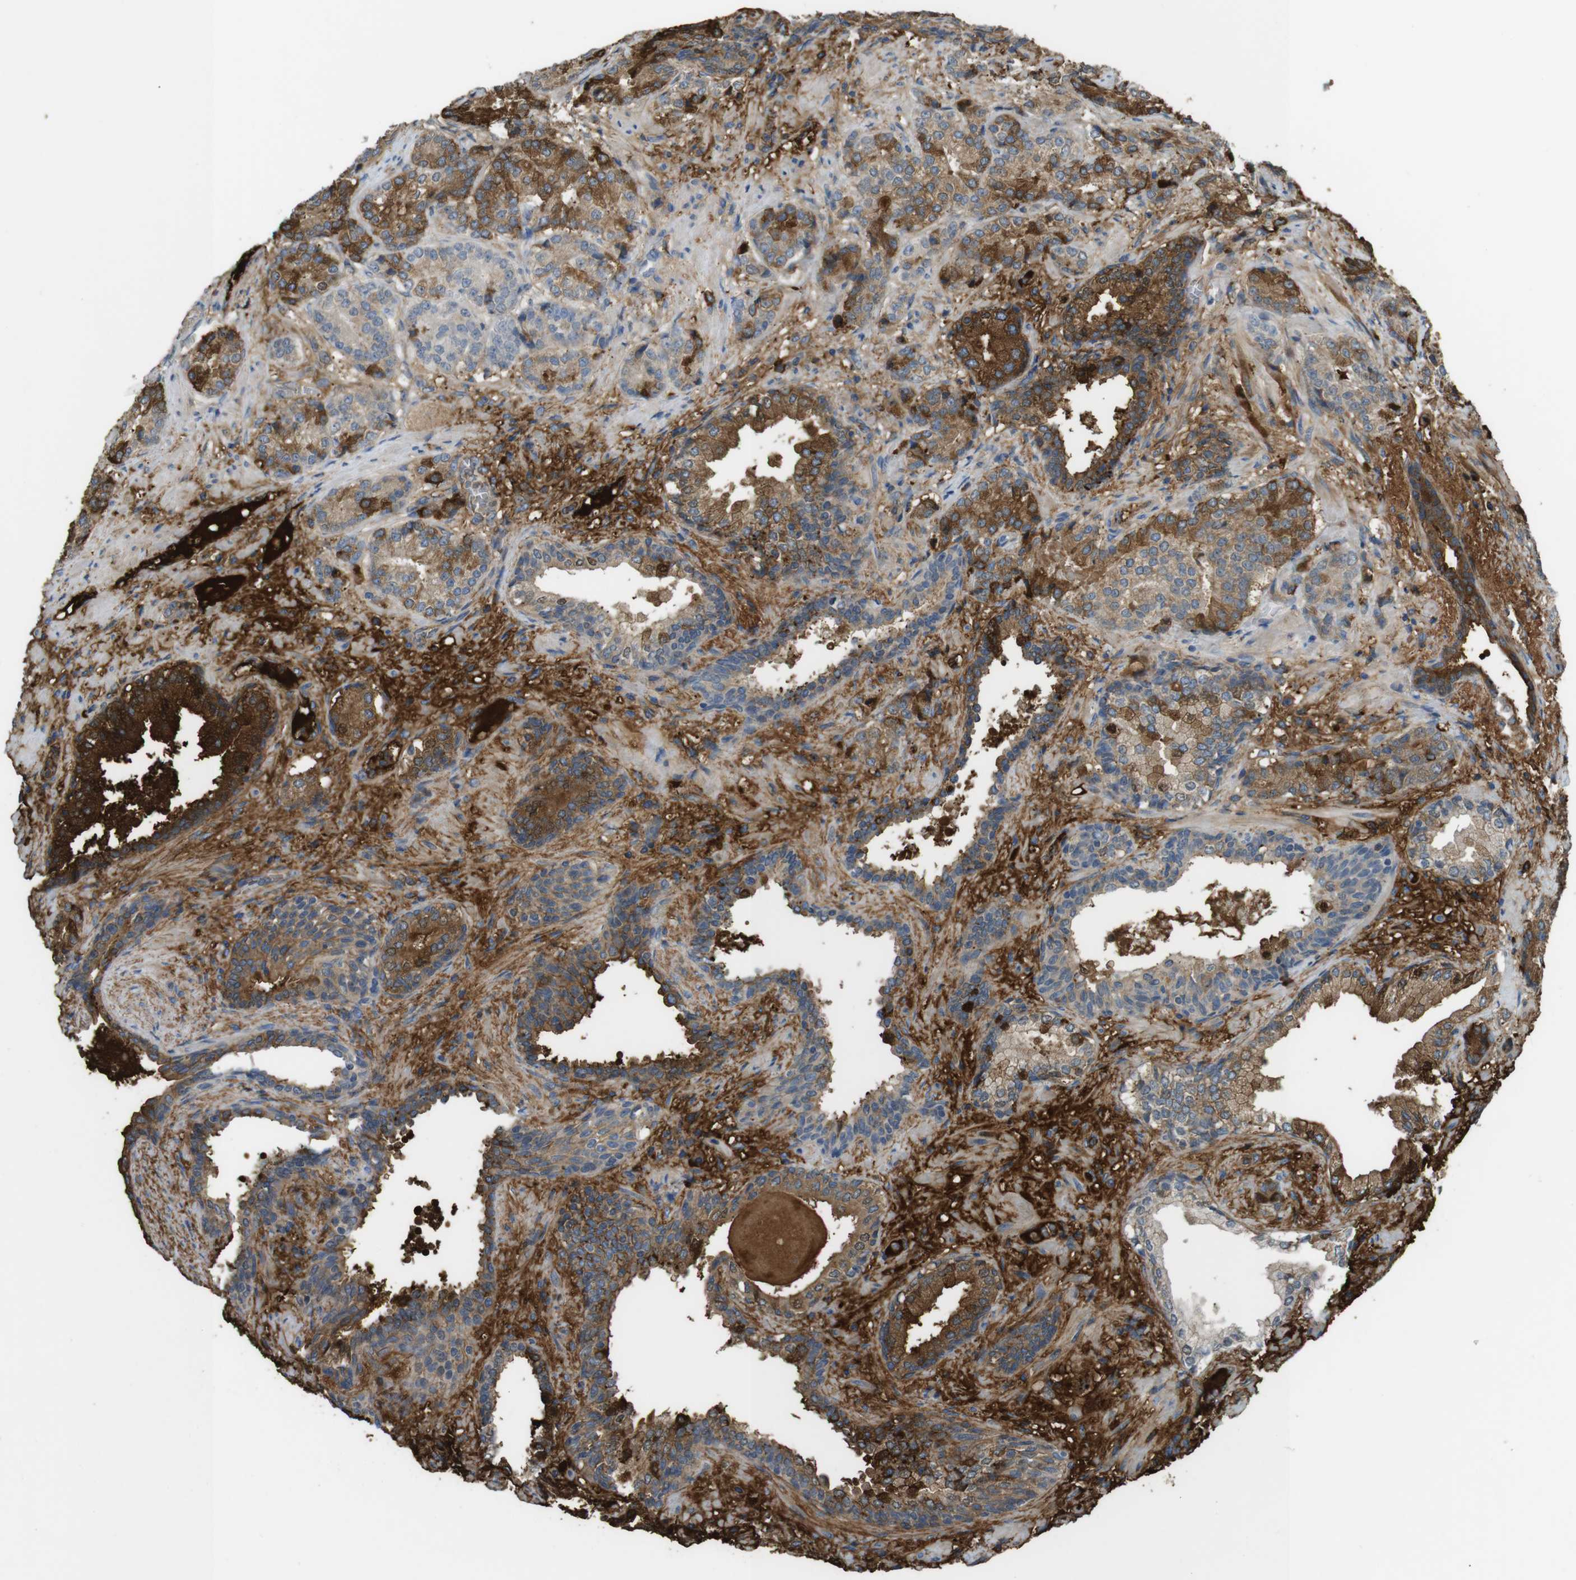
{"staining": {"intensity": "moderate", "quantity": ">75%", "location": "cytoplasmic/membranous"}, "tissue": "prostate cancer", "cell_type": "Tumor cells", "image_type": "cancer", "snomed": [{"axis": "morphology", "description": "Adenocarcinoma, High grade"}, {"axis": "topography", "description": "Prostate"}], "caption": "High-grade adenocarcinoma (prostate) was stained to show a protein in brown. There is medium levels of moderate cytoplasmic/membranous positivity in about >75% of tumor cells. The staining was performed using DAB to visualize the protein expression in brown, while the nuclei were stained in blue with hematoxylin (Magnification: 20x).", "gene": "LTBP4", "patient": {"sex": "male", "age": 61}}